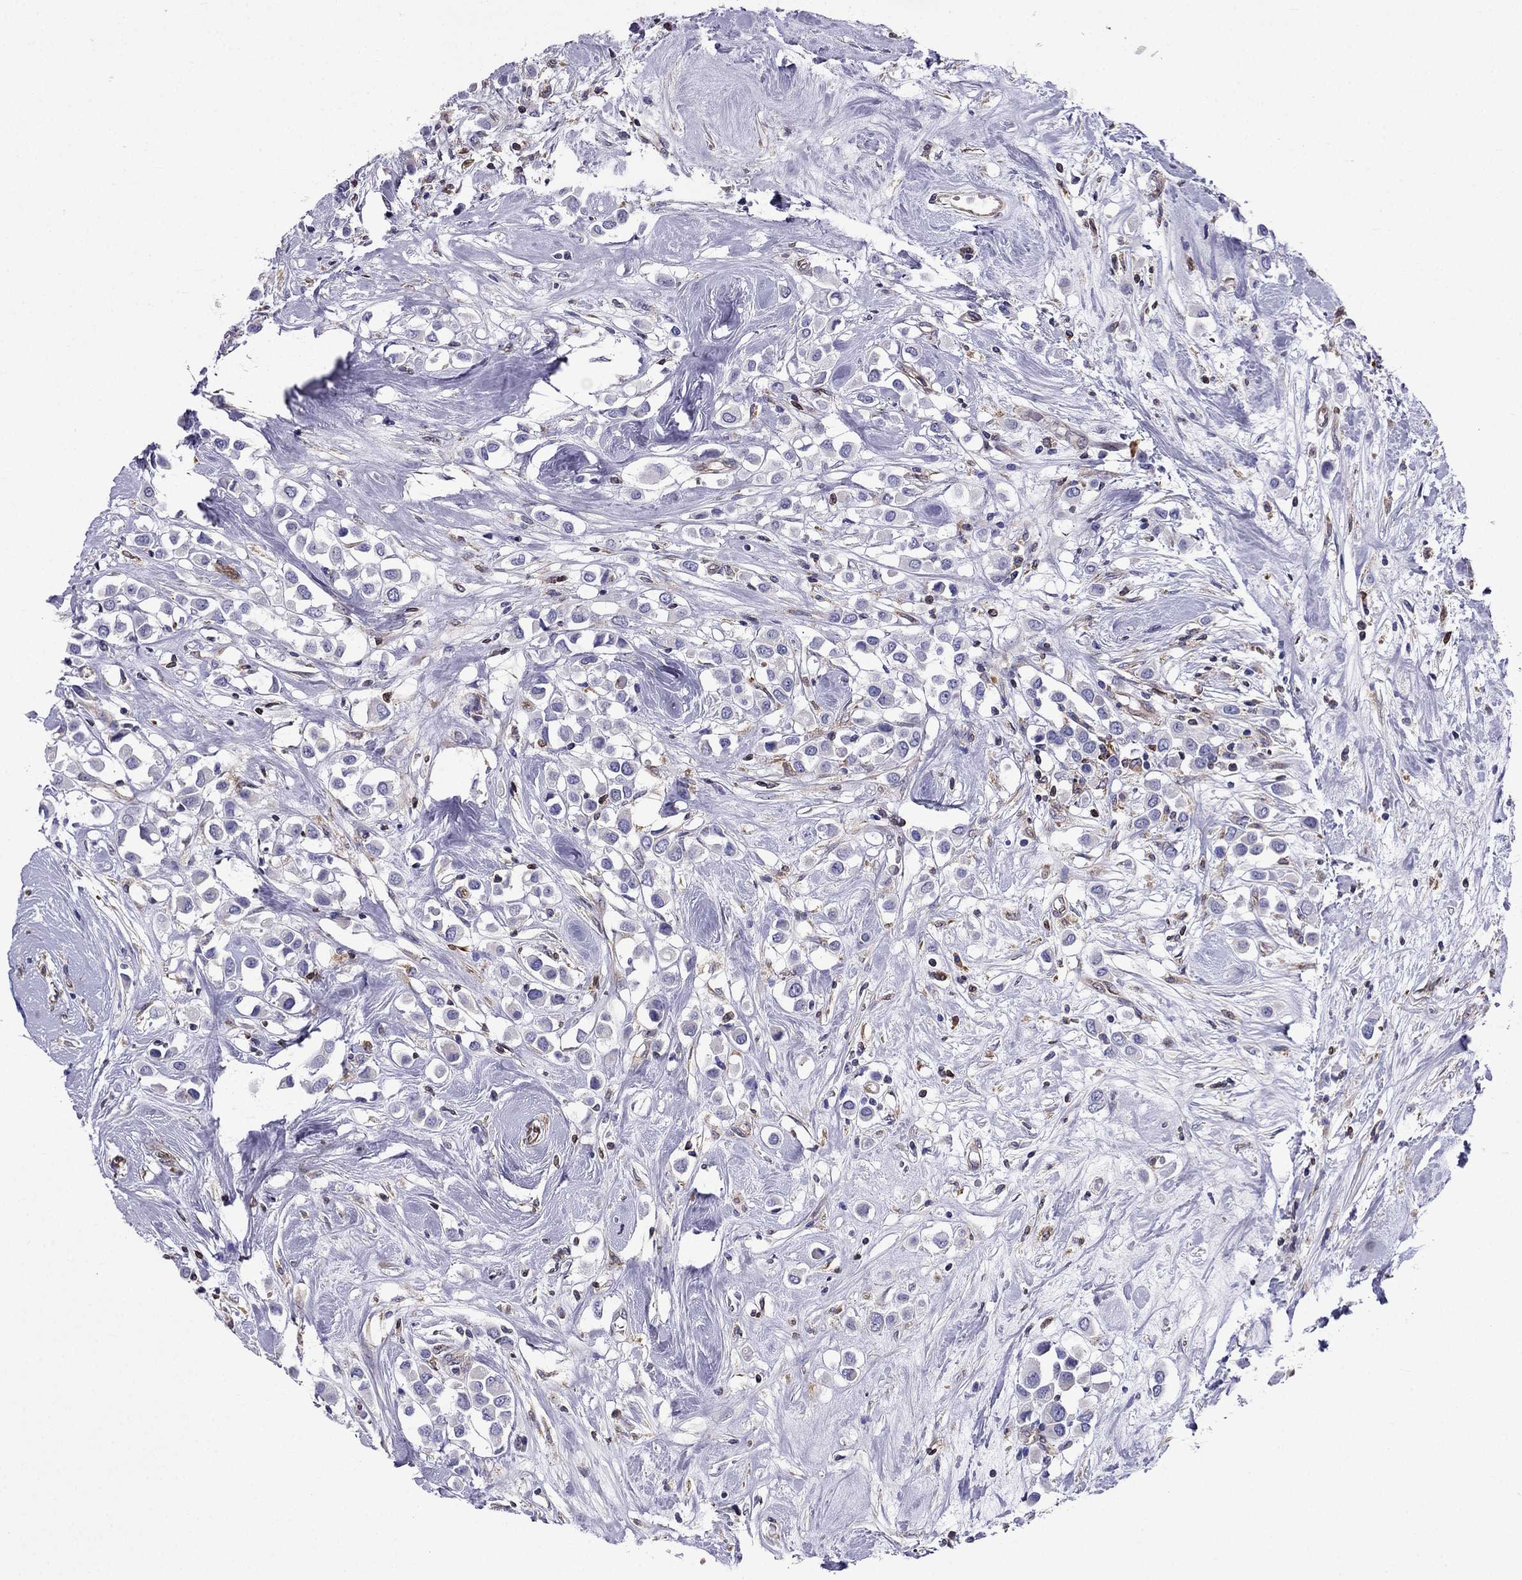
{"staining": {"intensity": "negative", "quantity": "none", "location": "none"}, "tissue": "breast cancer", "cell_type": "Tumor cells", "image_type": "cancer", "snomed": [{"axis": "morphology", "description": "Duct carcinoma"}, {"axis": "topography", "description": "Breast"}], "caption": "Tumor cells show no significant protein expression in breast cancer.", "gene": "GNAL", "patient": {"sex": "female", "age": 61}}